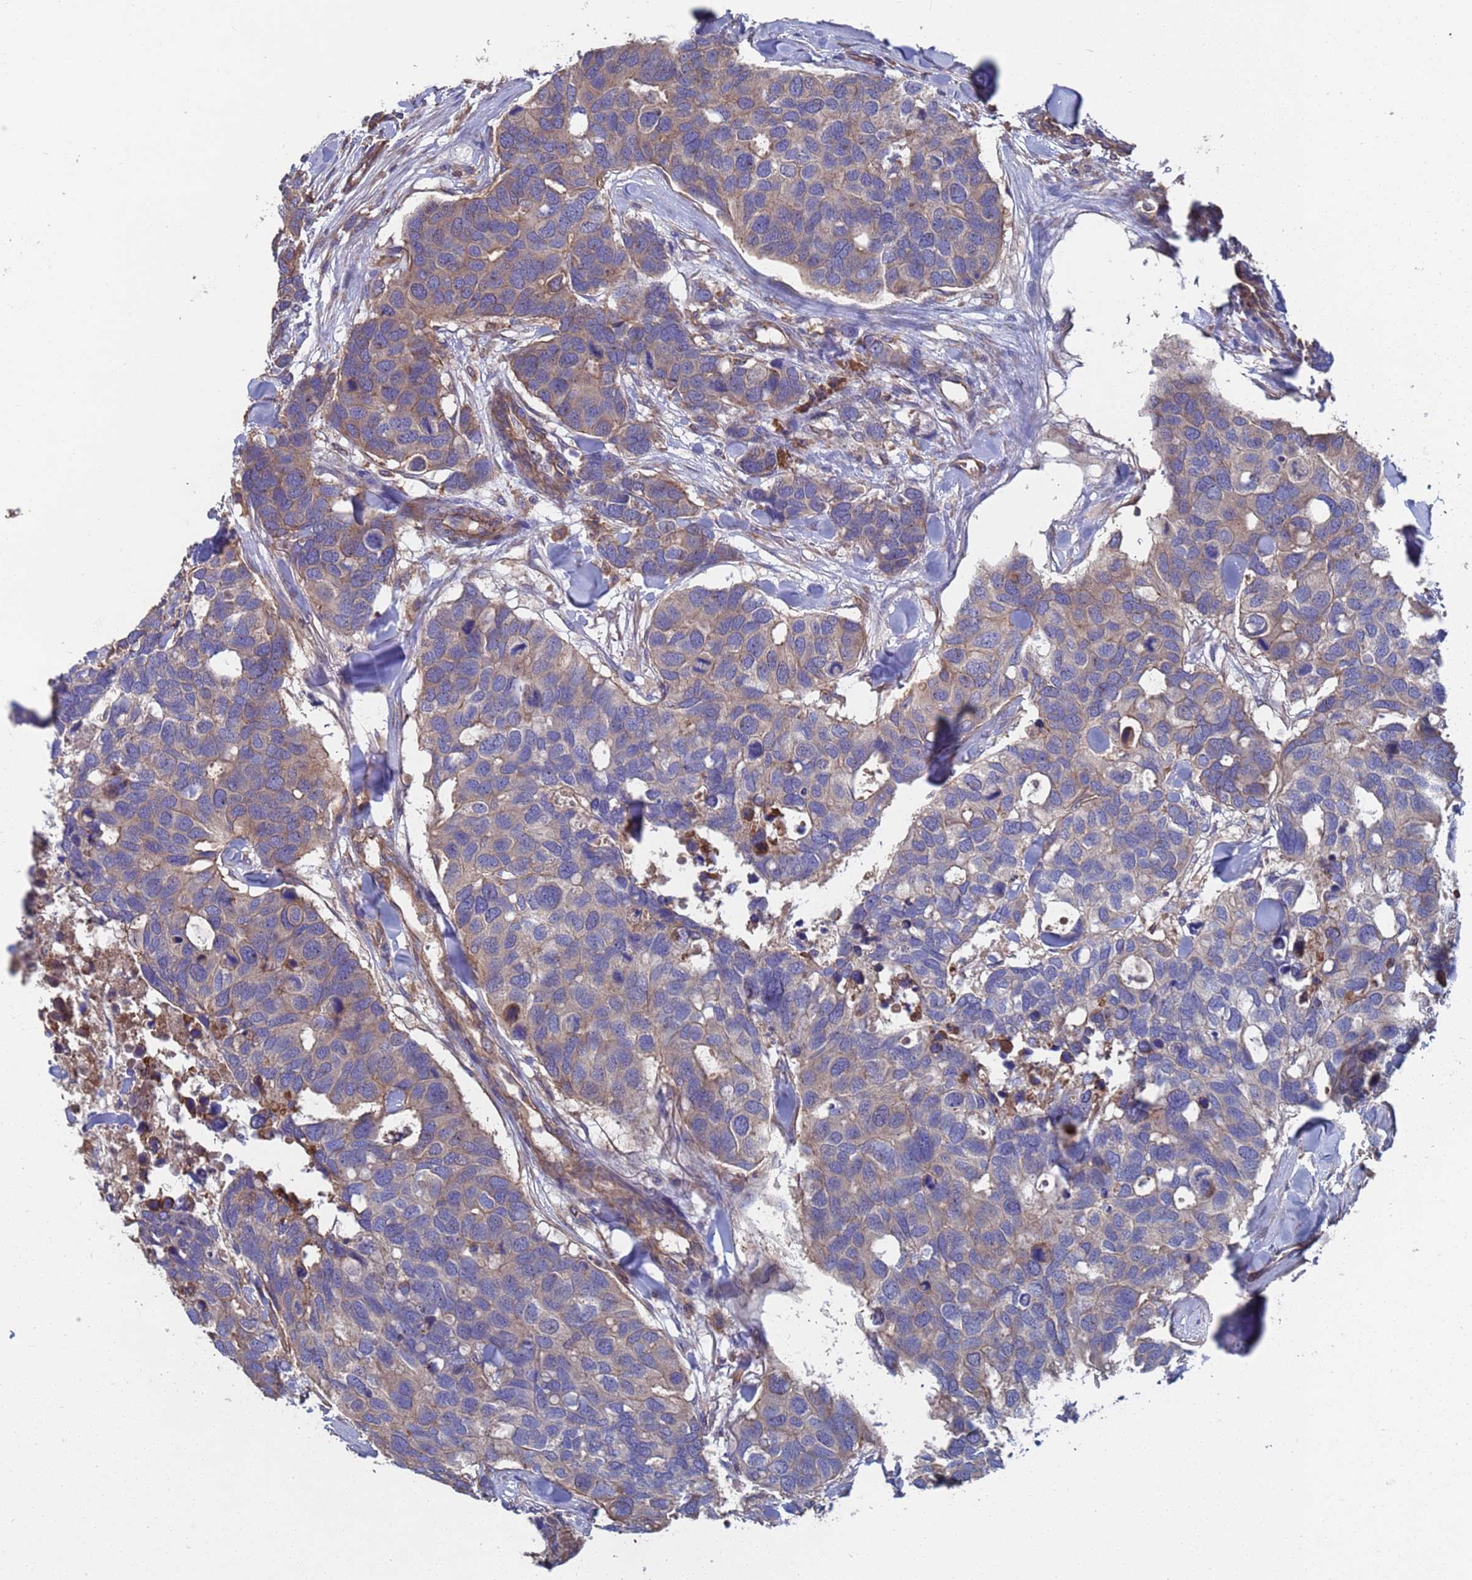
{"staining": {"intensity": "weak", "quantity": "25%-75%", "location": "cytoplasmic/membranous"}, "tissue": "breast cancer", "cell_type": "Tumor cells", "image_type": "cancer", "snomed": [{"axis": "morphology", "description": "Duct carcinoma"}, {"axis": "topography", "description": "Breast"}], "caption": "The micrograph demonstrates a brown stain indicating the presence of a protein in the cytoplasmic/membranous of tumor cells in breast cancer (infiltrating ductal carcinoma). (Brightfield microscopy of DAB IHC at high magnification).", "gene": "PYCR1", "patient": {"sex": "female", "age": 83}}